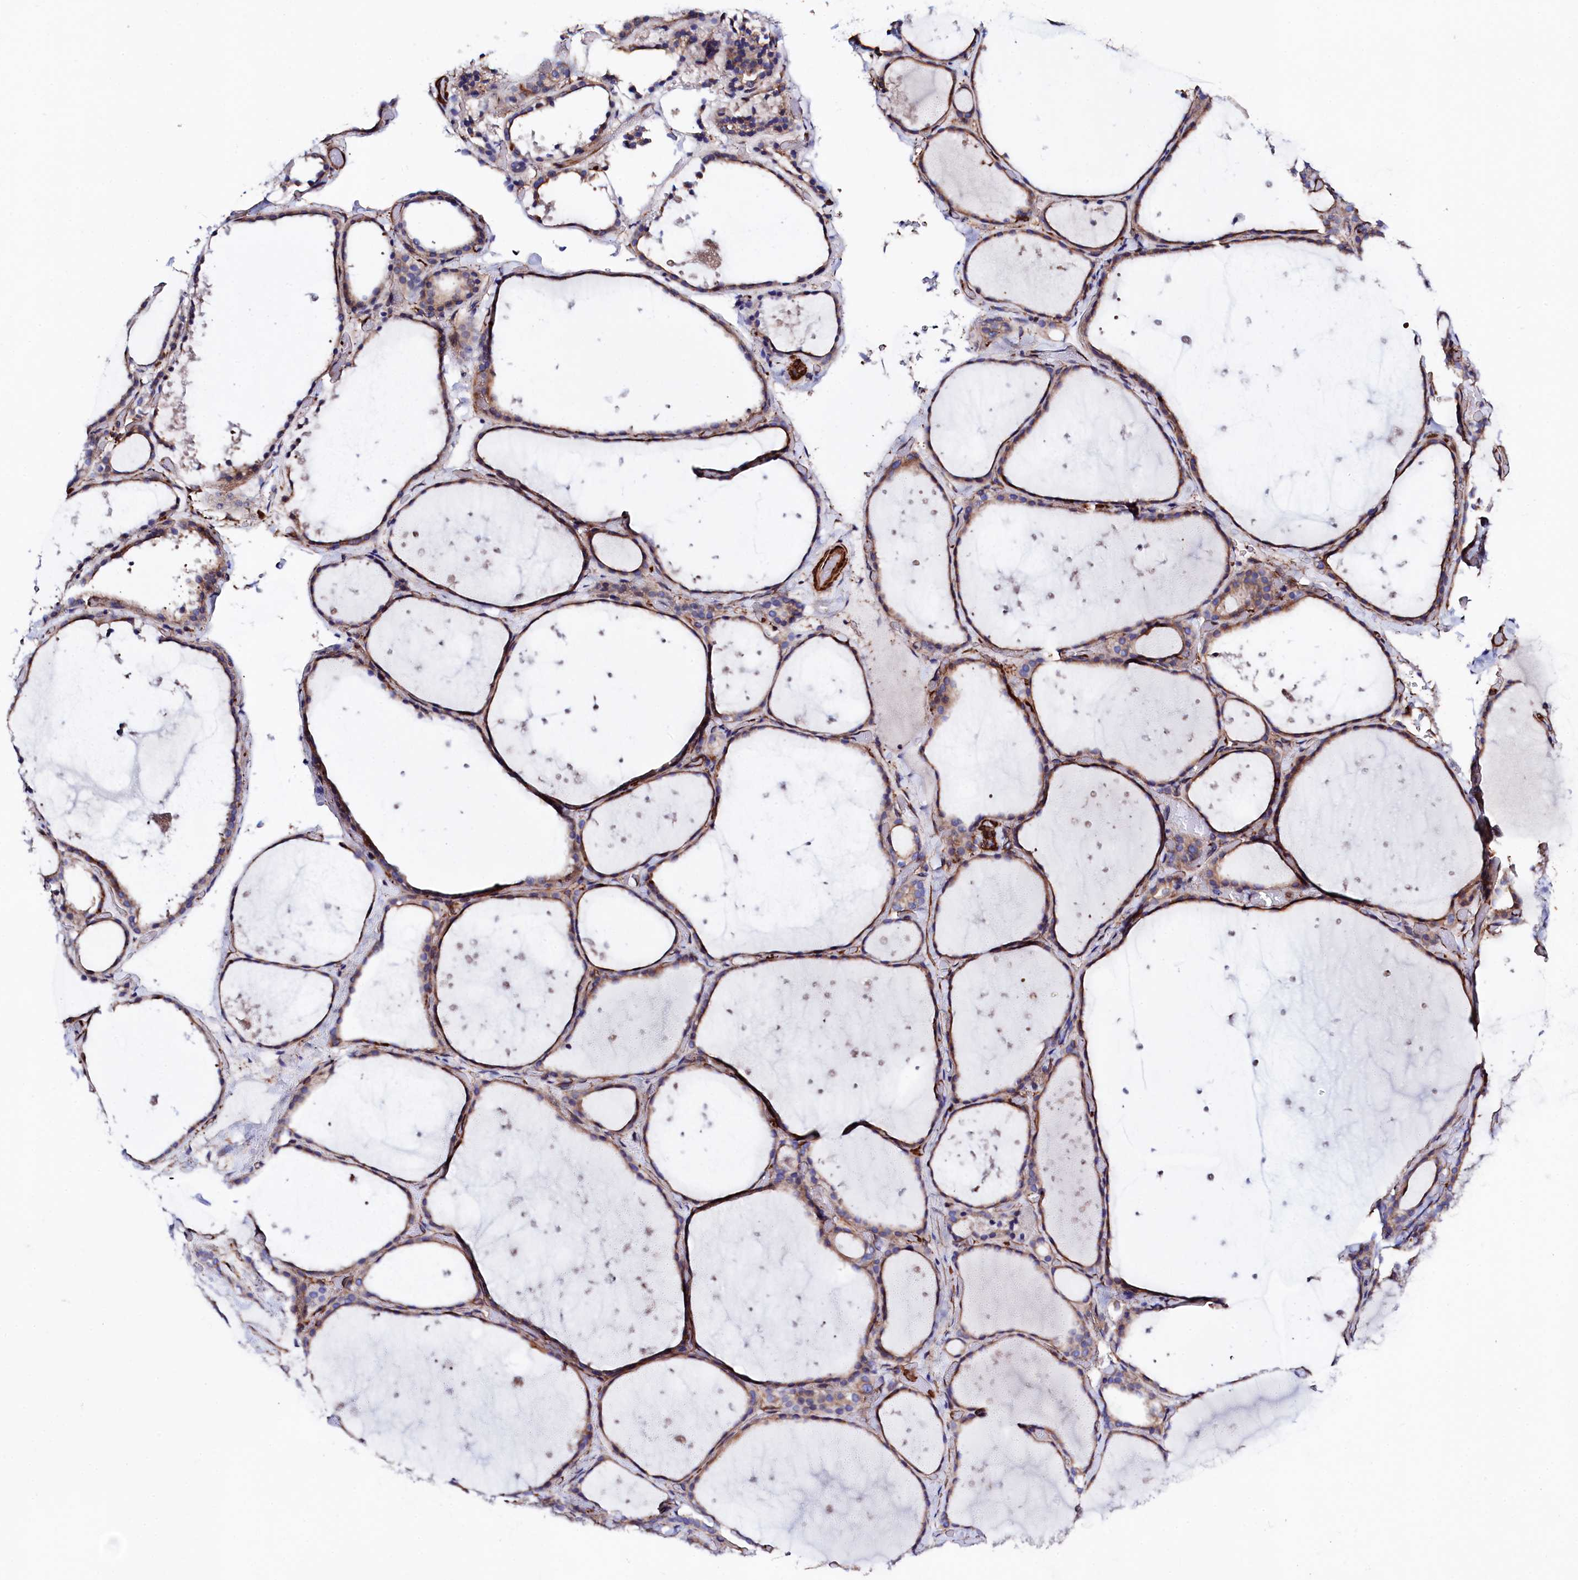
{"staining": {"intensity": "moderate", "quantity": ">75%", "location": "cytoplasmic/membranous"}, "tissue": "thyroid gland", "cell_type": "Glandular cells", "image_type": "normal", "snomed": [{"axis": "morphology", "description": "Normal tissue, NOS"}, {"axis": "topography", "description": "Thyroid gland"}], "caption": "Immunohistochemical staining of benign thyroid gland demonstrates >75% levels of moderate cytoplasmic/membranous protein staining in approximately >75% of glandular cells.", "gene": "STAMBPL1", "patient": {"sex": "female", "age": 44}}